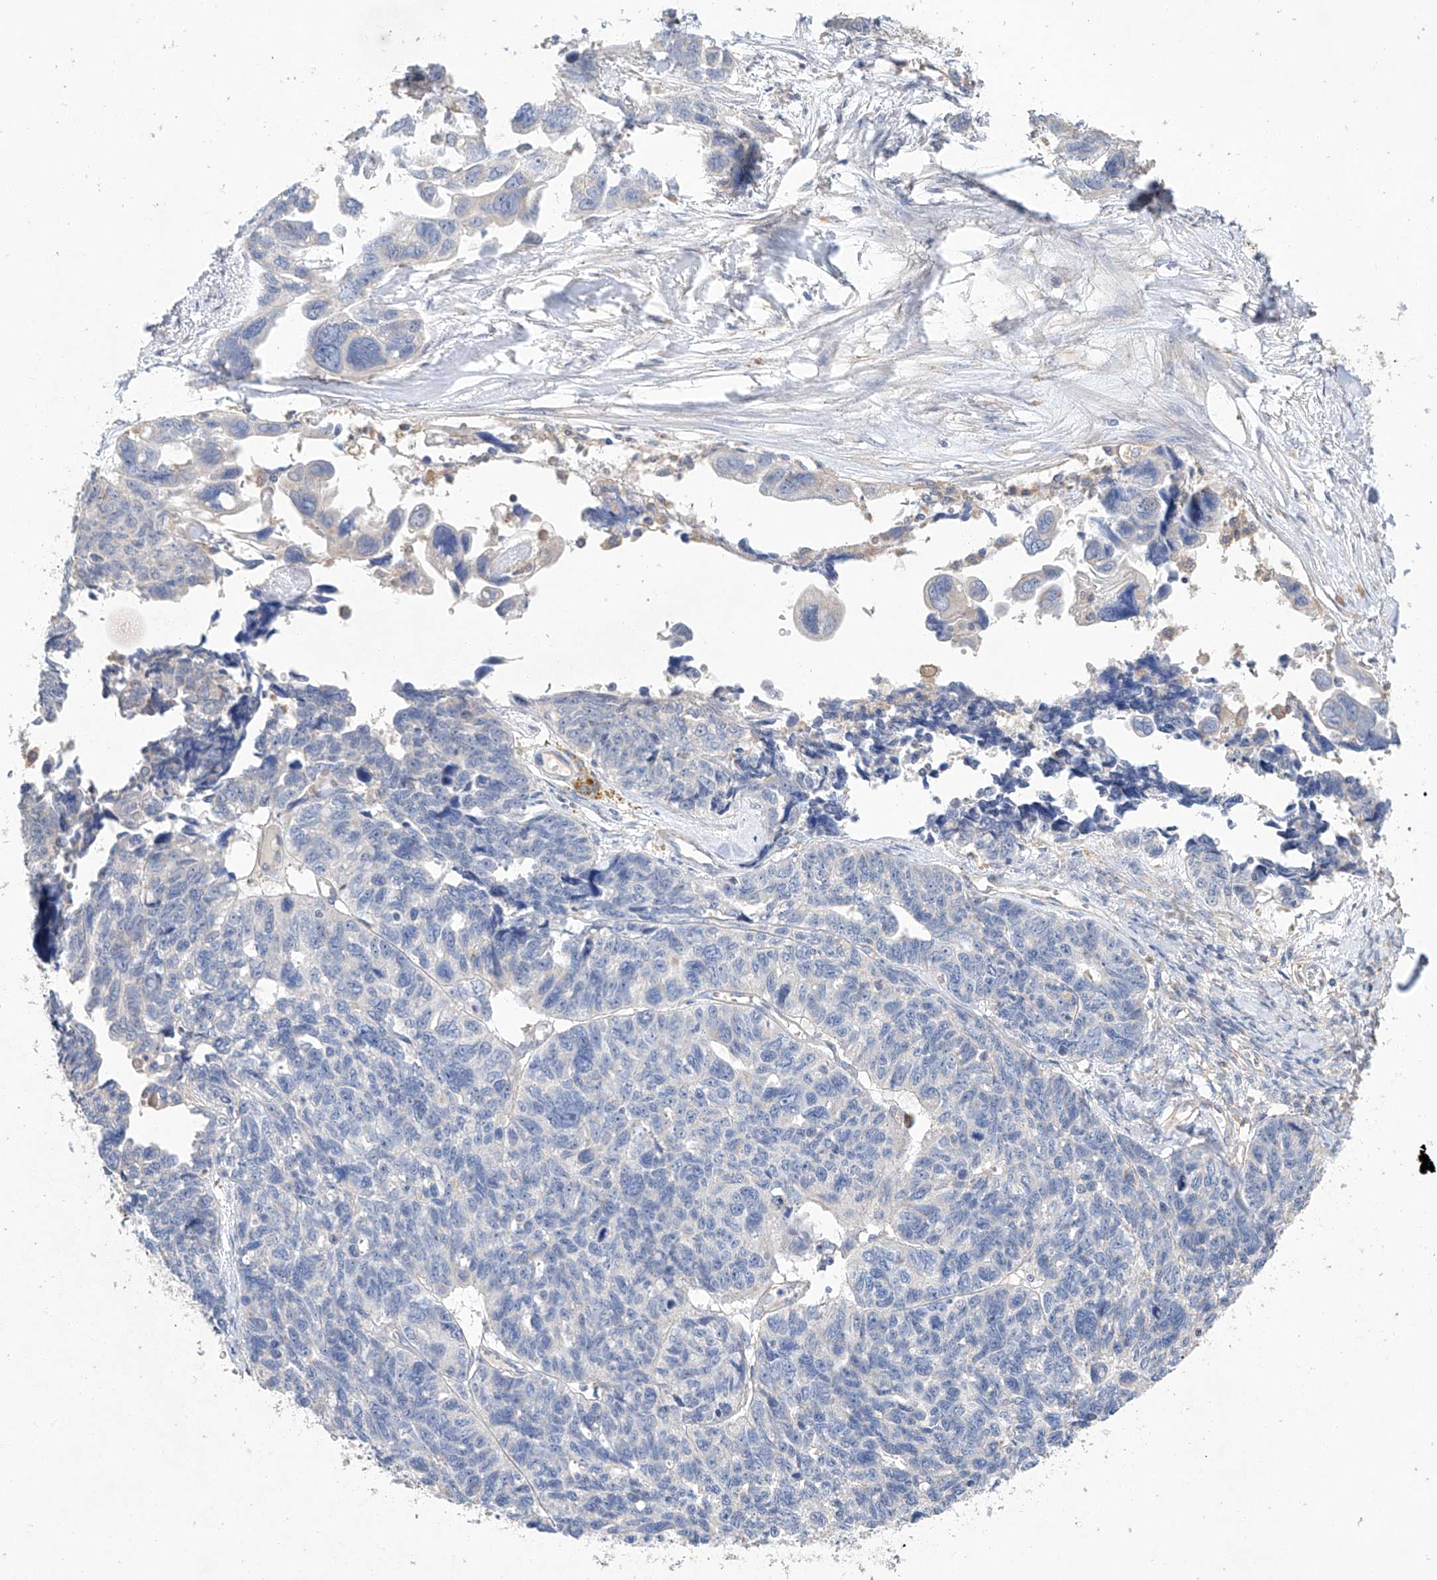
{"staining": {"intensity": "negative", "quantity": "none", "location": "none"}, "tissue": "ovarian cancer", "cell_type": "Tumor cells", "image_type": "cancer", "snomed": [{"axis": "morphology", "description": "Cystadenocarcinoma, serous, NOS"}, {"axis": "topography", "description": "Ovary"}], "caption": "DAB immunohistochemical staining of human serous cystadenocarcinoma (ovarian) reveals no significant positivity in tumor cells.", "gene": "AMD1", "patient": {"sex": "female", "age": 79}}